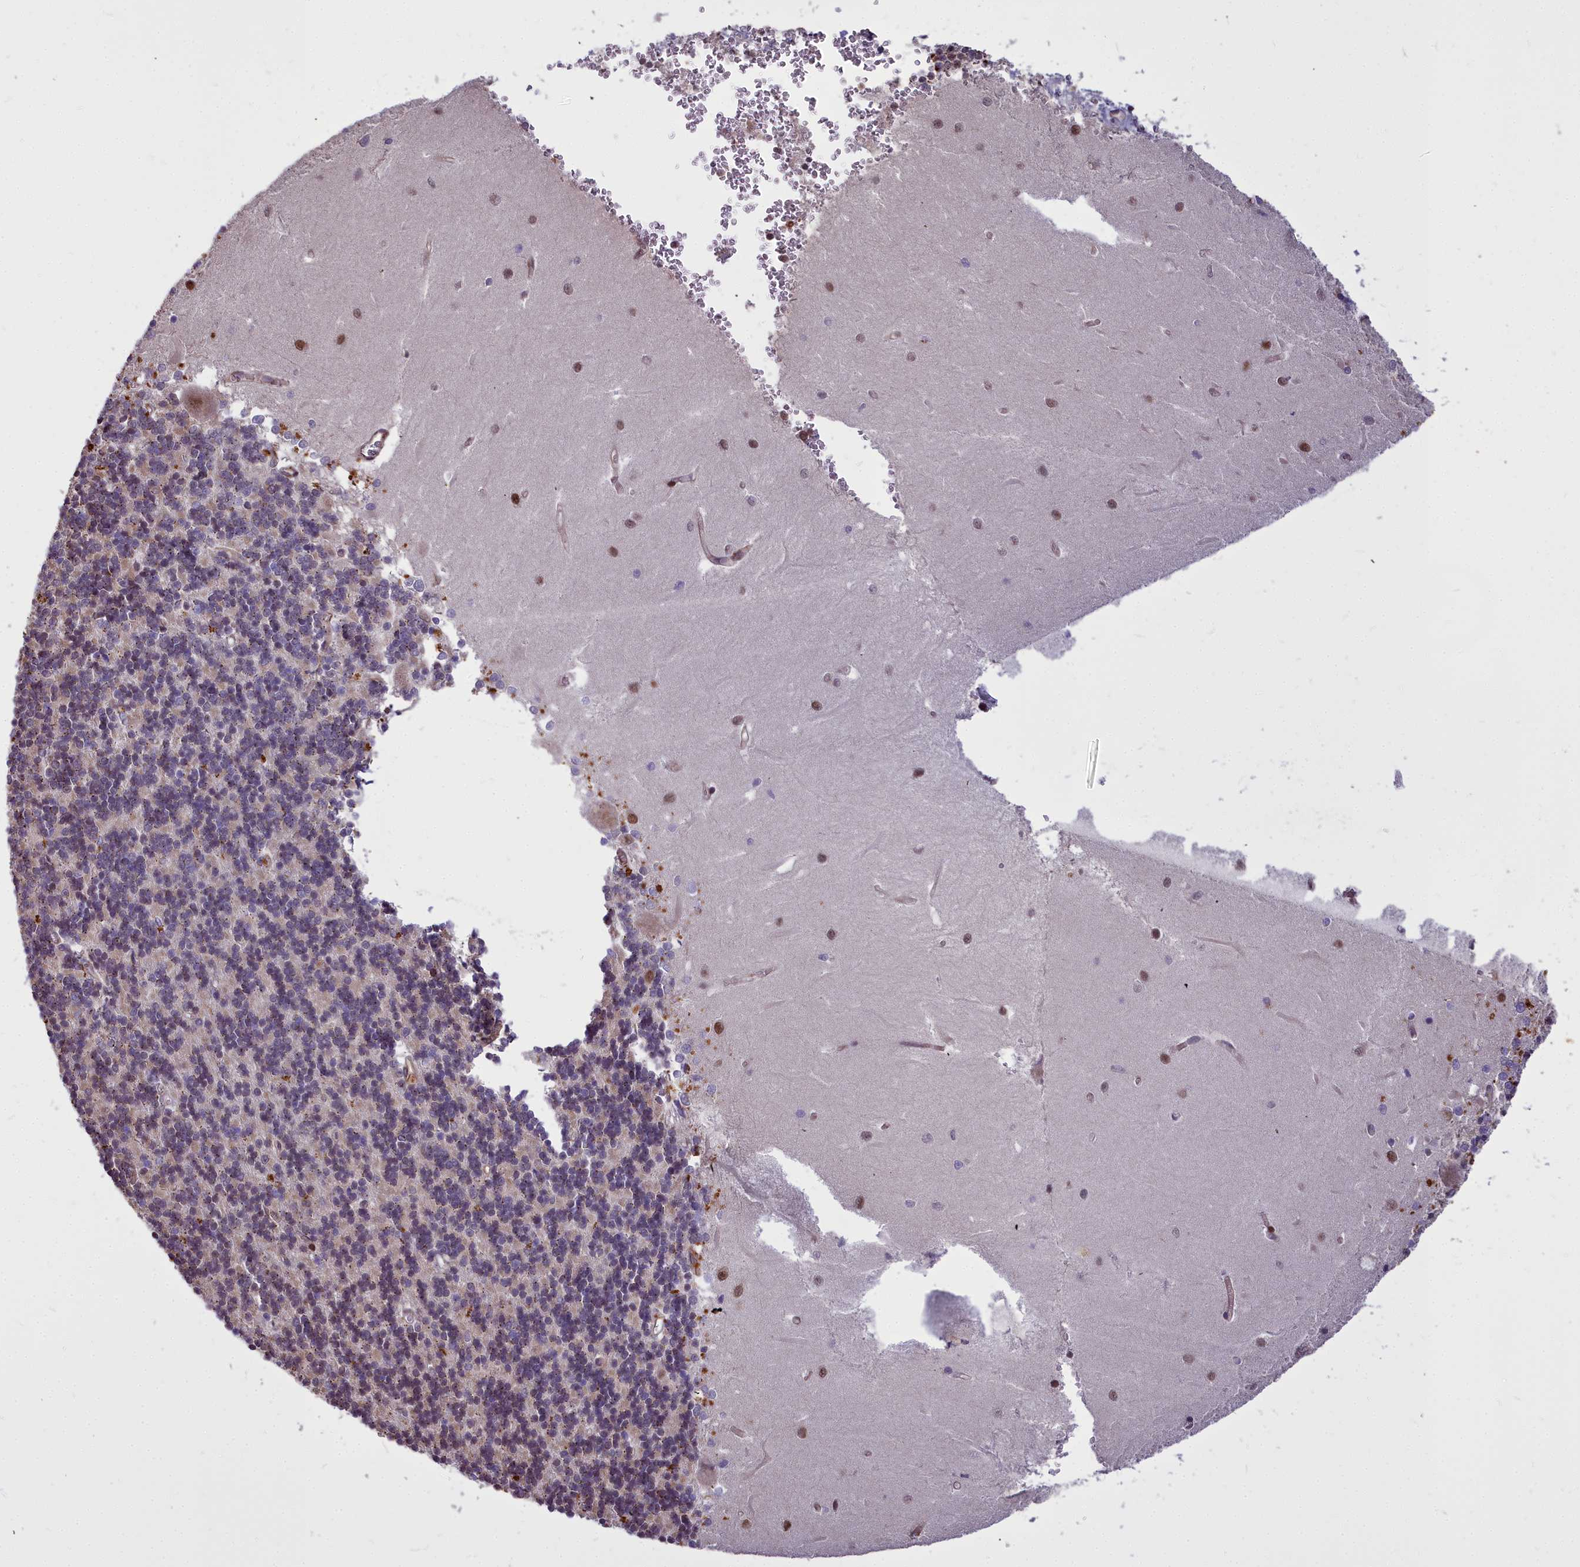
{"staining": {"intensity": "negative", "quantity": "none", "location": "none"}, "tissue": "cerebellum", "cell_type": "Cells in granular layer", "image_type": "normal", "snomed": [{"axis": "morphology", "description": "Normal tissue, NOS"}, {"axis": "topography", "description": "Cerebellum"}], "caption": "DAB immunohistochemical staining of unremarkable human cerebellum reveals no significant expression in cells in granular layer. (Brightfield microscopy of DAB immunohistochemistry at high magnification).", "gene": "GLYATL3", "patient": {"sex": "male", "age": 37}}